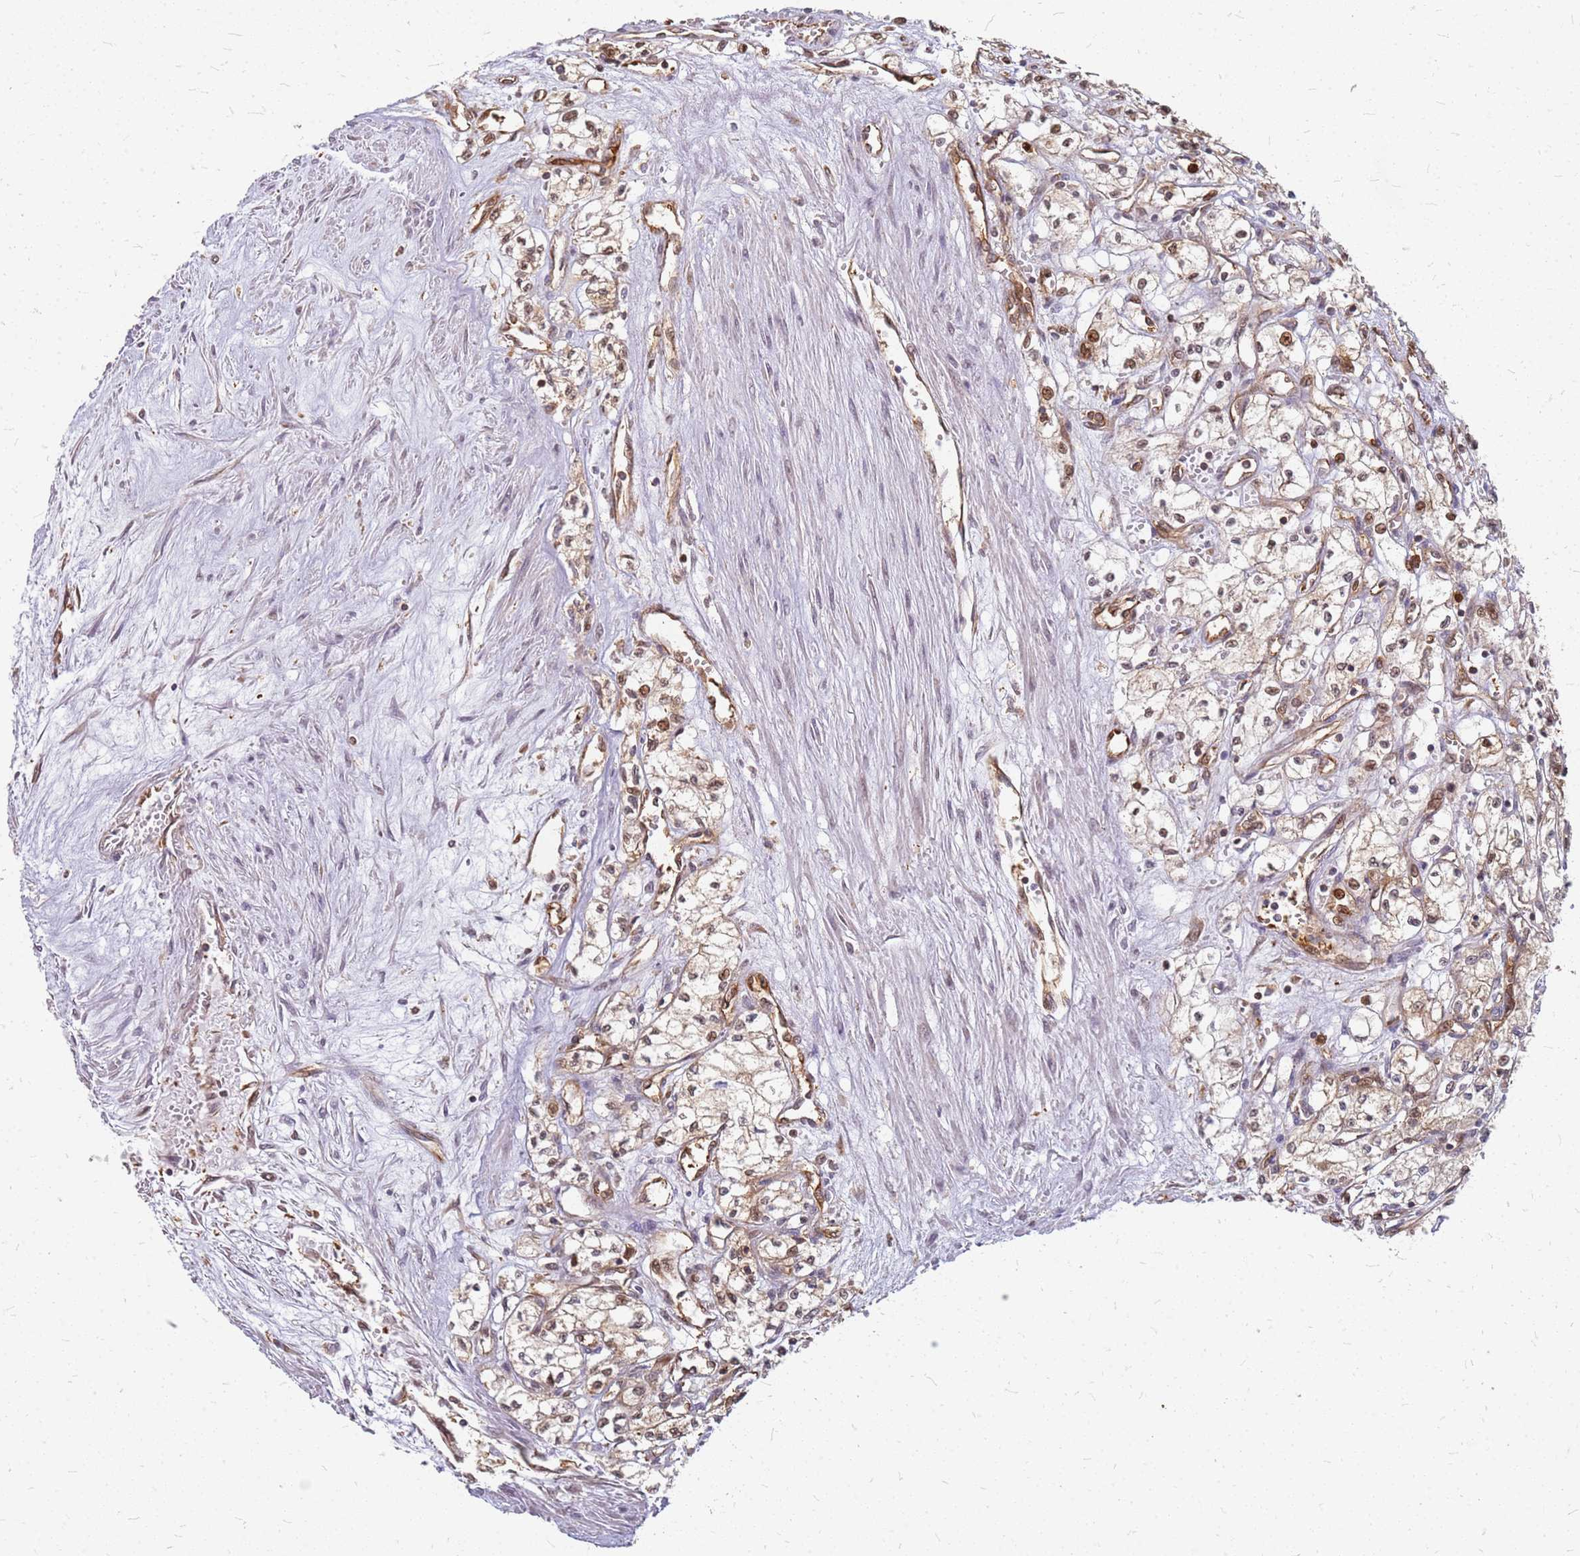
{"staining": {"intensity": "weak", "quantity": "25%-75%", "location": "cytoplasmic/membranous"}, "tissue": "renal cancer", "cell_type": "Tumor cells", "image_type": "cancer", "snomed": [{"axis": "morphology", "description": "Adenocarcinoma, NOS"}, {"axis": "topography", "description": "Kidney"}], "caption": "An immunohistochemistry image of tumor tissue is shown. Protein staining in brown shows weak cytoplasmic/membranous positivity in adenocarcinoma (renal) within tumor cells.", "gene": "HDX", "patient": {"sex": "male", "age": 59}}